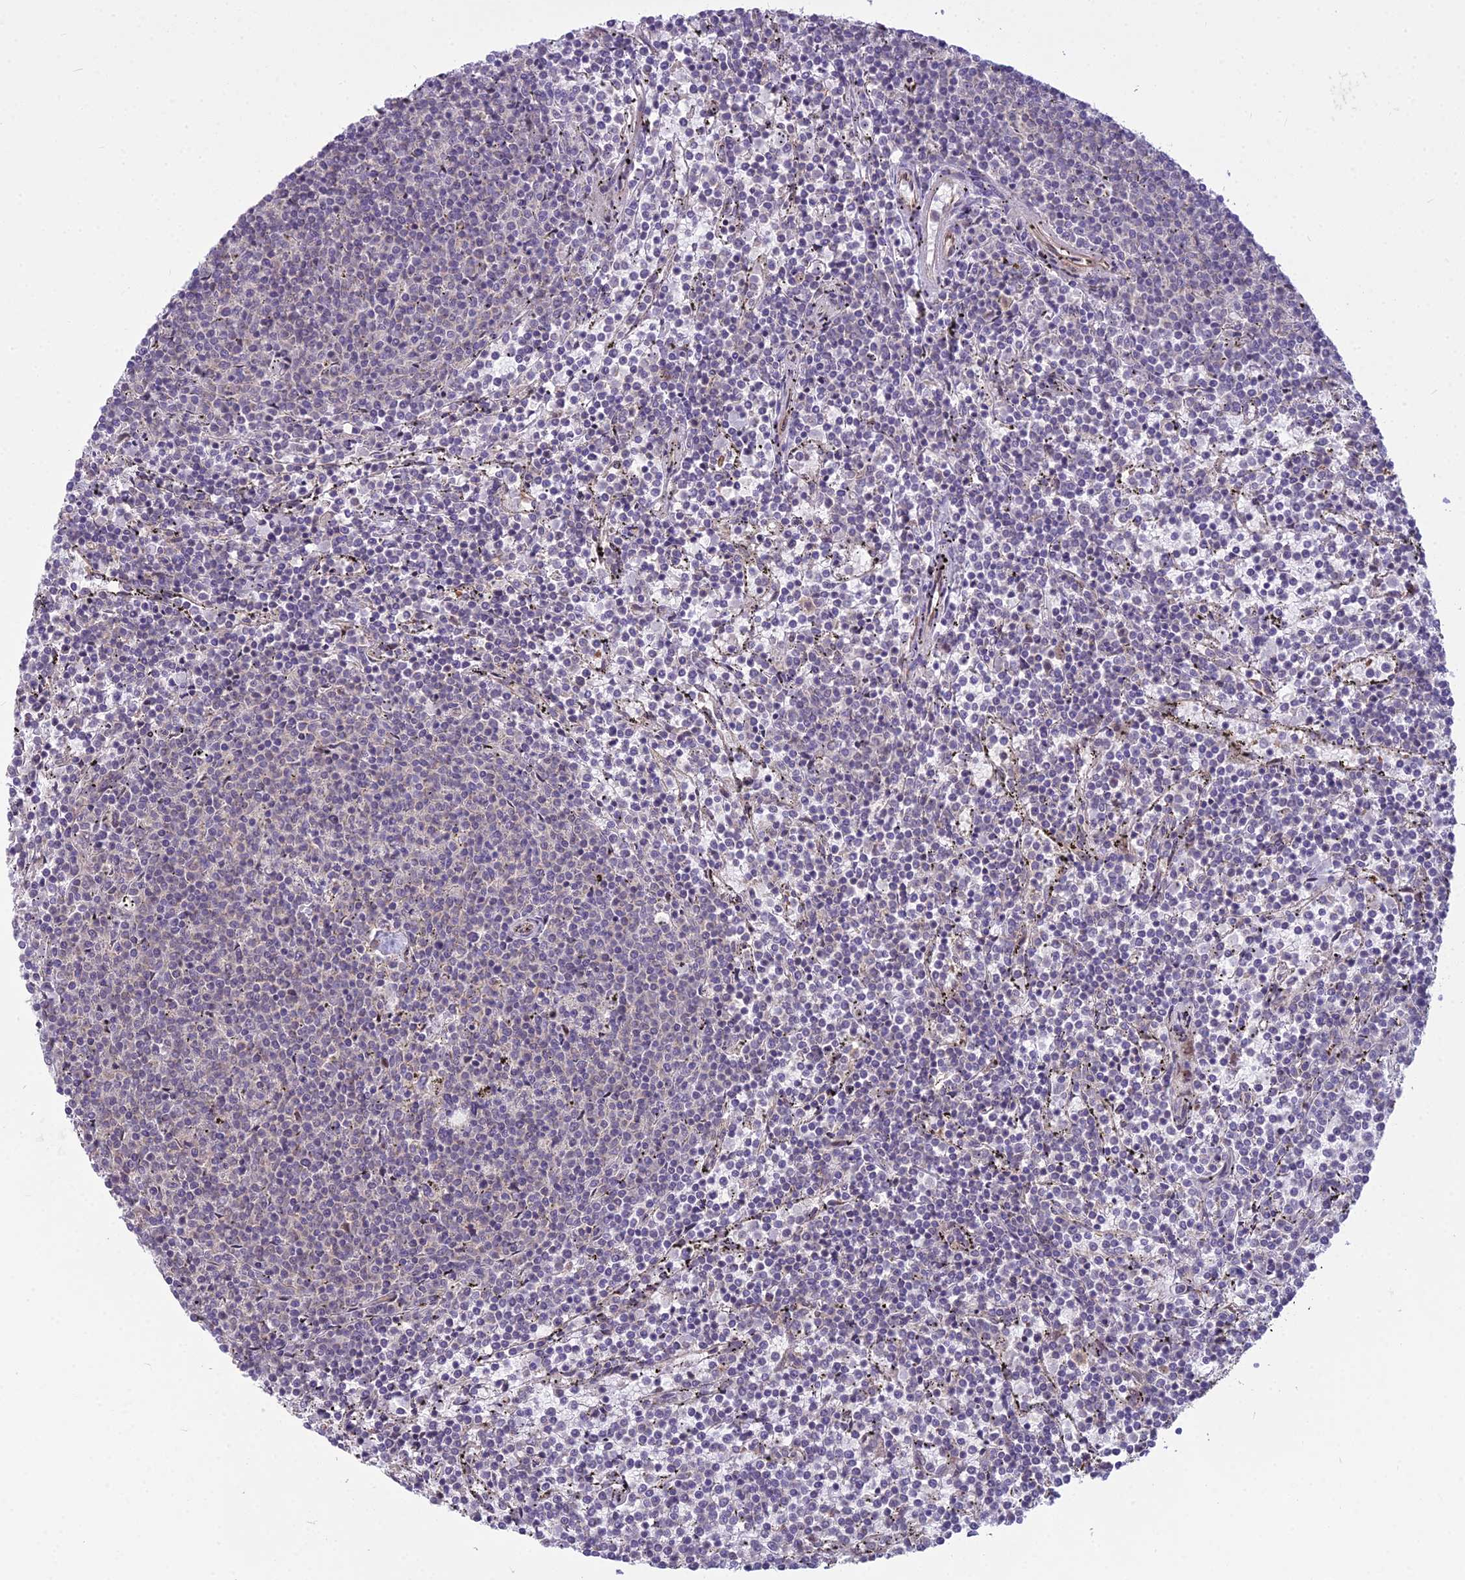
{"staining": {"intensity": "negative", "quantity": "none", "location": "none"}, "tissue": "lymphoma", "cell_type": "Tumor cells", "image_type": "cancer", "snomed": [{"axis": "morphology", "description": "Malignant lymphoma, non-Hodgkin's type, Low grade"}, {"axis": "topography", "description": "Spleen"}], "caption": "Lymphoma was stained to show a protein in brown. There is no significant expression in tumor cells.", "gene": "AP1M1", "patient": {"sex": "female", "age": 50}}